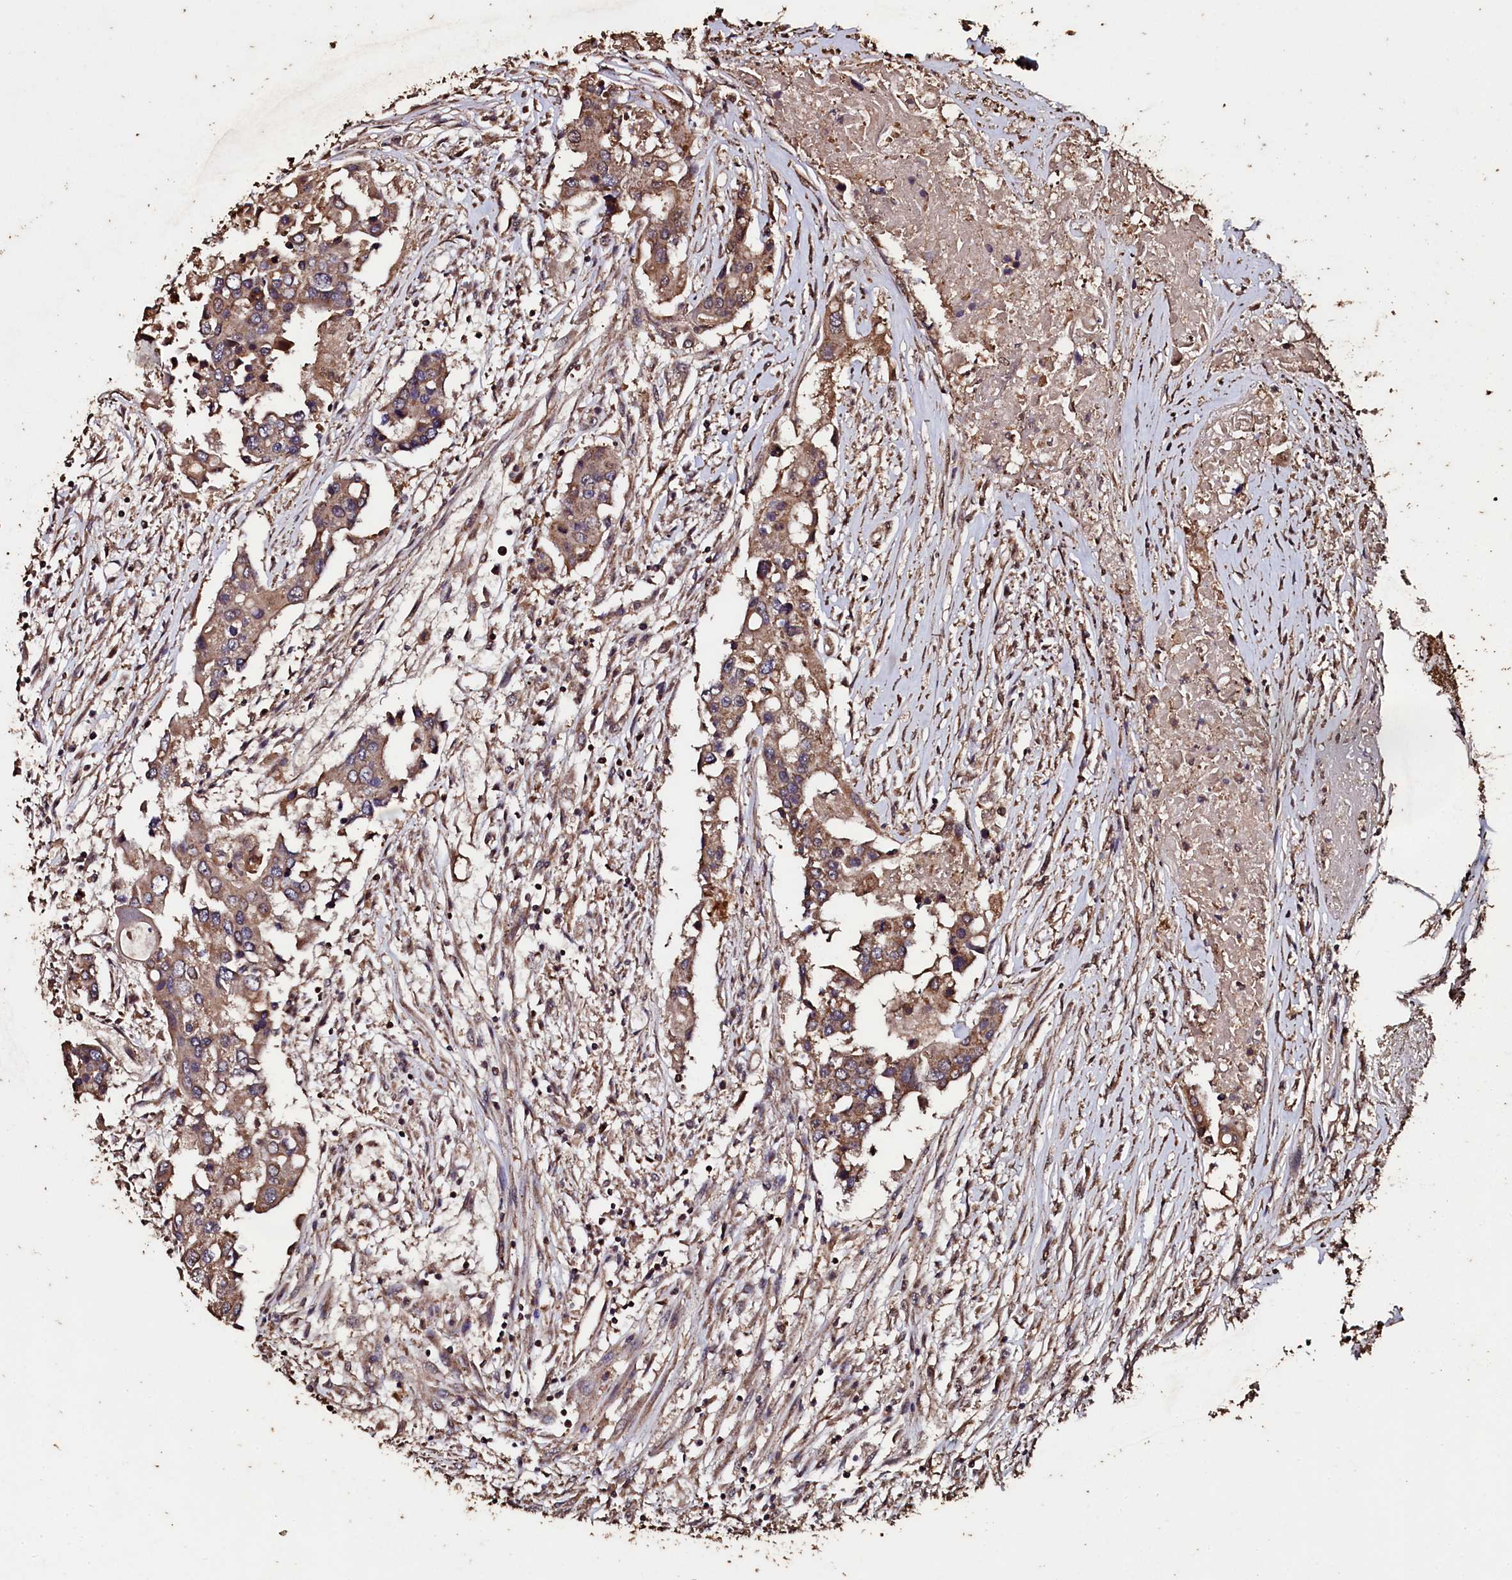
{"staining": {"intensity": "moderate", "quantity": ">75%", "location": "cytoplasmic/membranous"}, "tissue": "colorectal cancer", "cell_type": "Tumor cells", "image_type": "cancer", "snomed": [{"axis": "morphology", "description": "Adenocarcinoma, NOS"}, {"axis": "topography", "description": "Colon"}], "caption": "Adenocarcinoma (colorectal) stained for a protein shows moderate cytoplasmic/membranous positivity in tumor cells.", "gene": "FAAP24", "patient": {"sex": "male", "age": 77}}